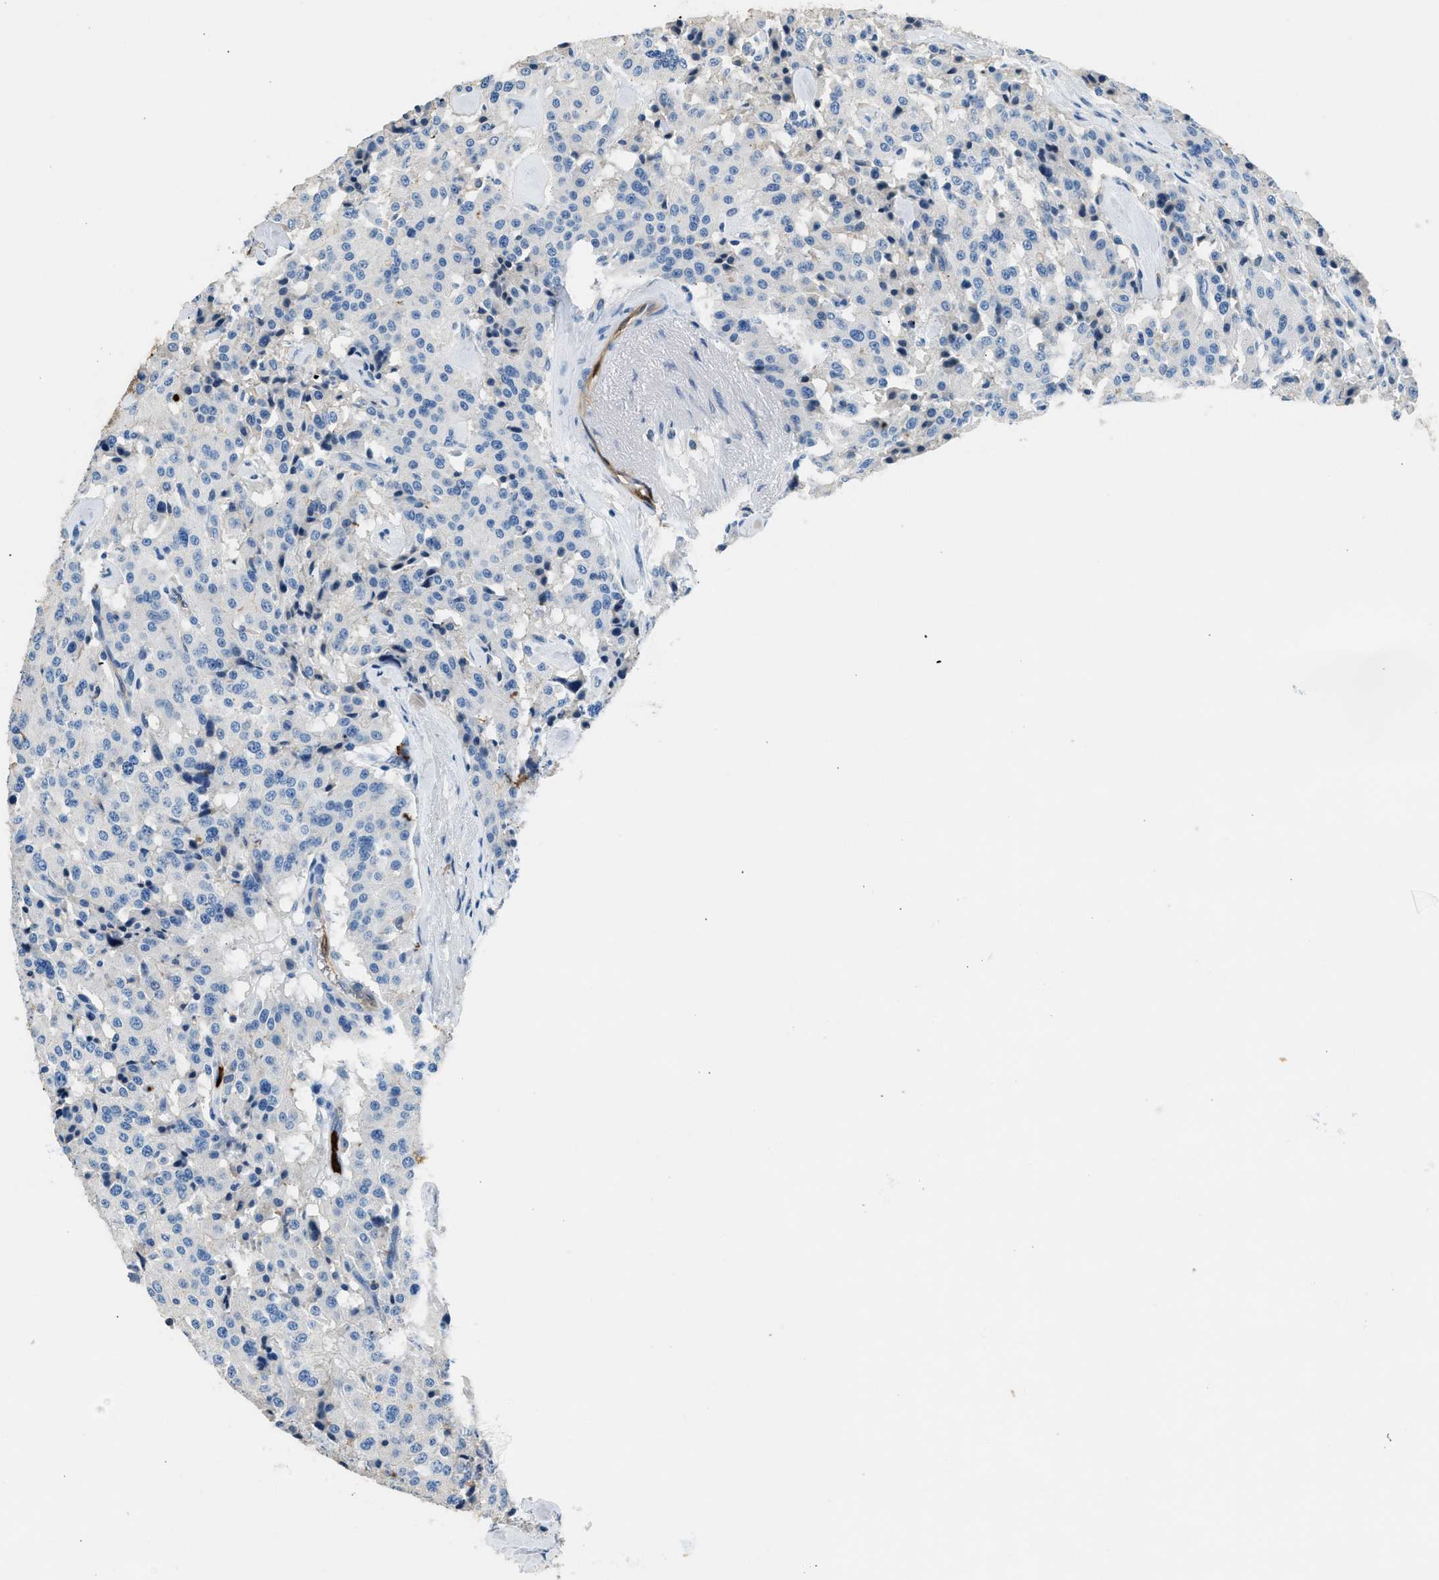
{"staining": {"intensity": "negative", "quantity": "none", "location": "none"}, "tissue": "carcinoid", "cell_type": "Tumor cells", "image_type": "cancer", "snomed": [{"axis": "morphology", "description": "Carcinoid, malignant, NOS"}, {"axis": "topography", "description": "Lung"}], "caption": "Image shows no protein staining in tumor cells of malignant carcinoid tissue.", "gene": "ANXA3", "patient": {"sex": "male", "age": 30}}